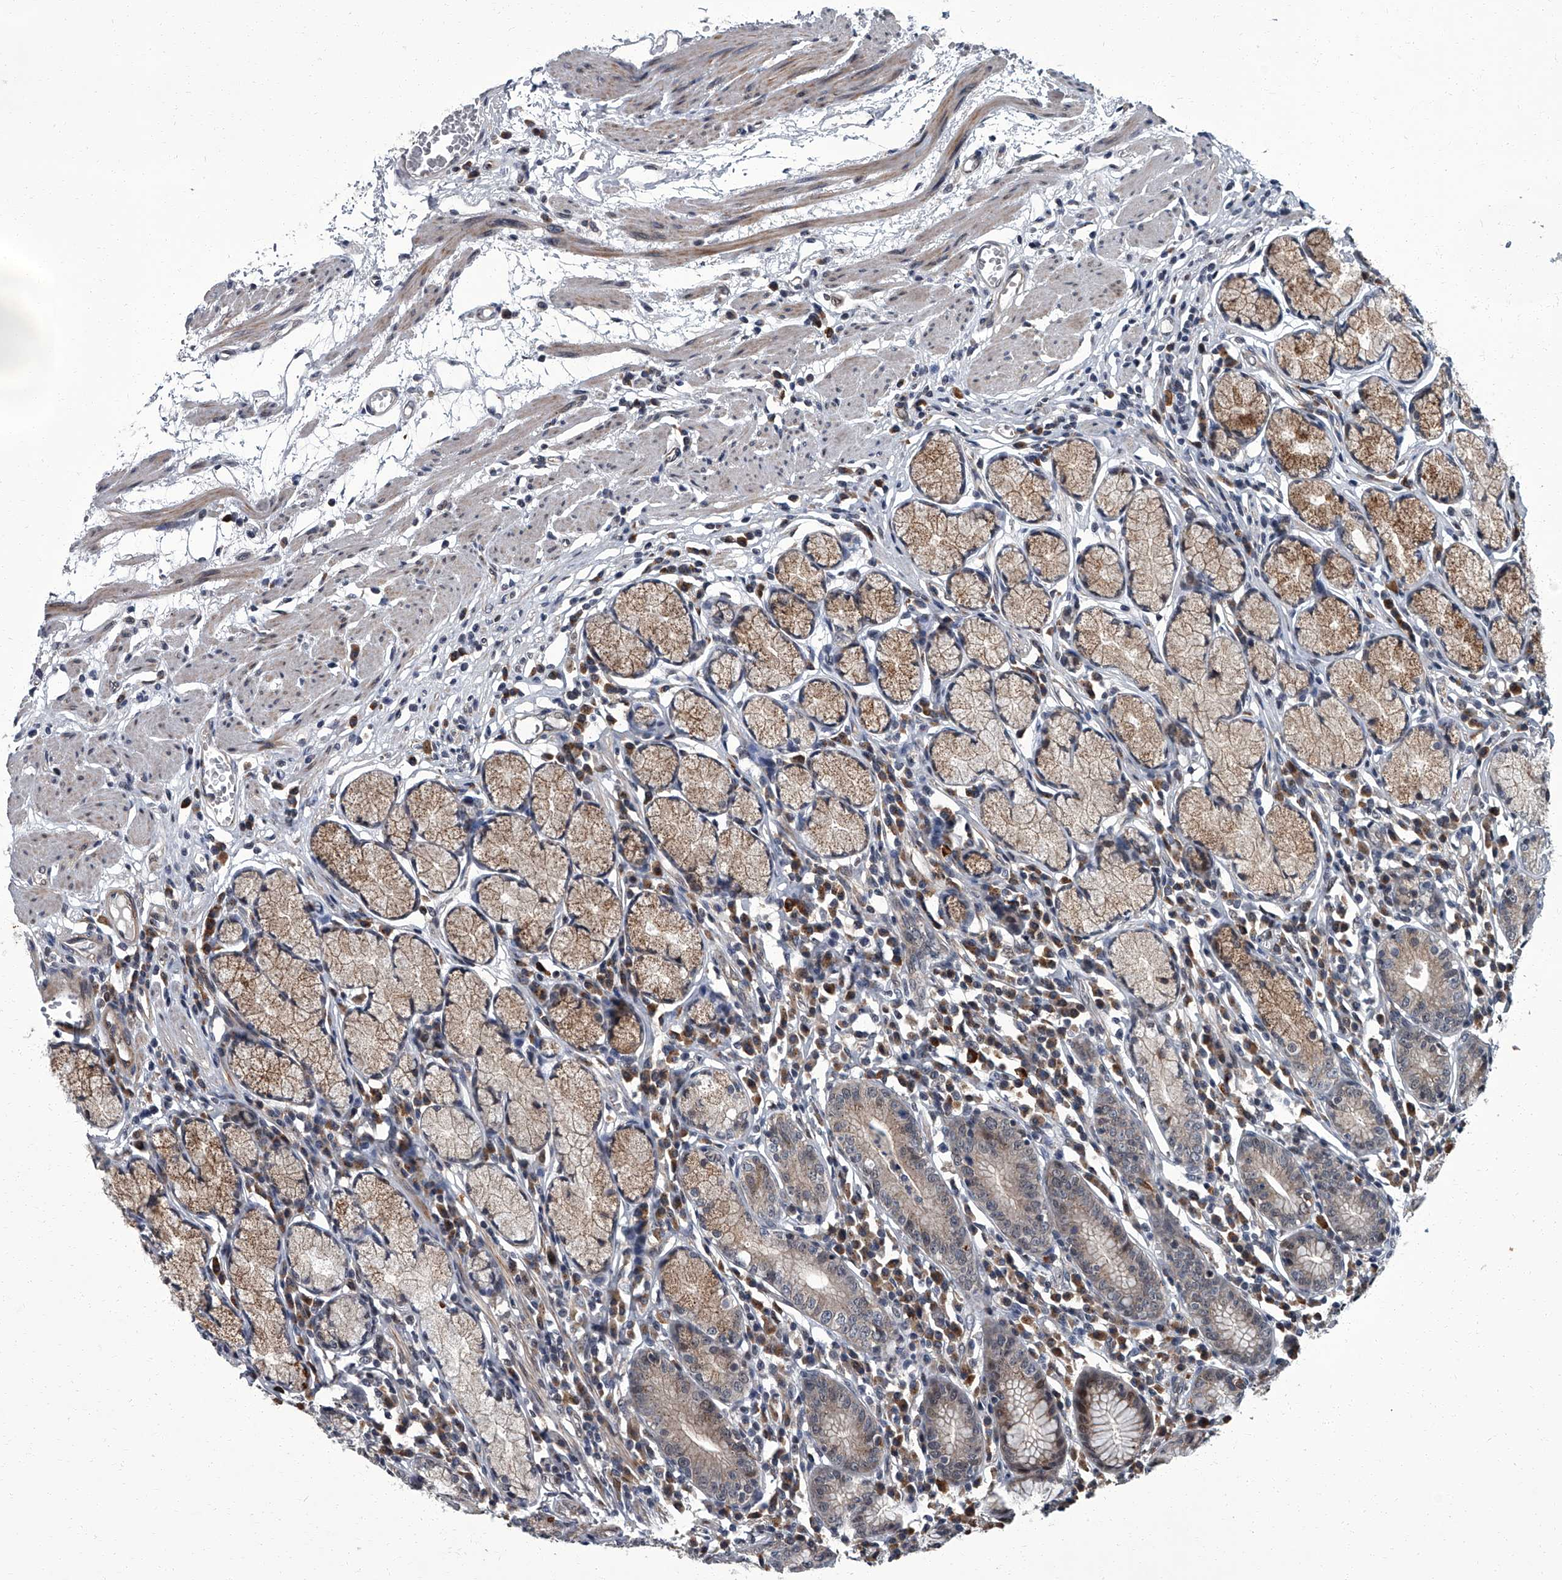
{"staining": {"intensity": "weak", "quantity": "25%-75%", "location": "cytoplasmic/membranous"}, "tissue": "stomach", "cell_type": "Glandular cells", "image_type": "normal", "snomed": [{"axis": "morphology", "description": "Normal tissue, NOS"}, {"axis": "topography", "description": "Stomach"}], "caption": "A micrograph of stomach stained for a protein exhibits weak cytoplasmic/membranous brown staining in glandular cells. (Brightfield microscopy of DAB IHC at high magnification).", "gene": "ZNF274", "patient": {"sex": "male", "age": 55}}